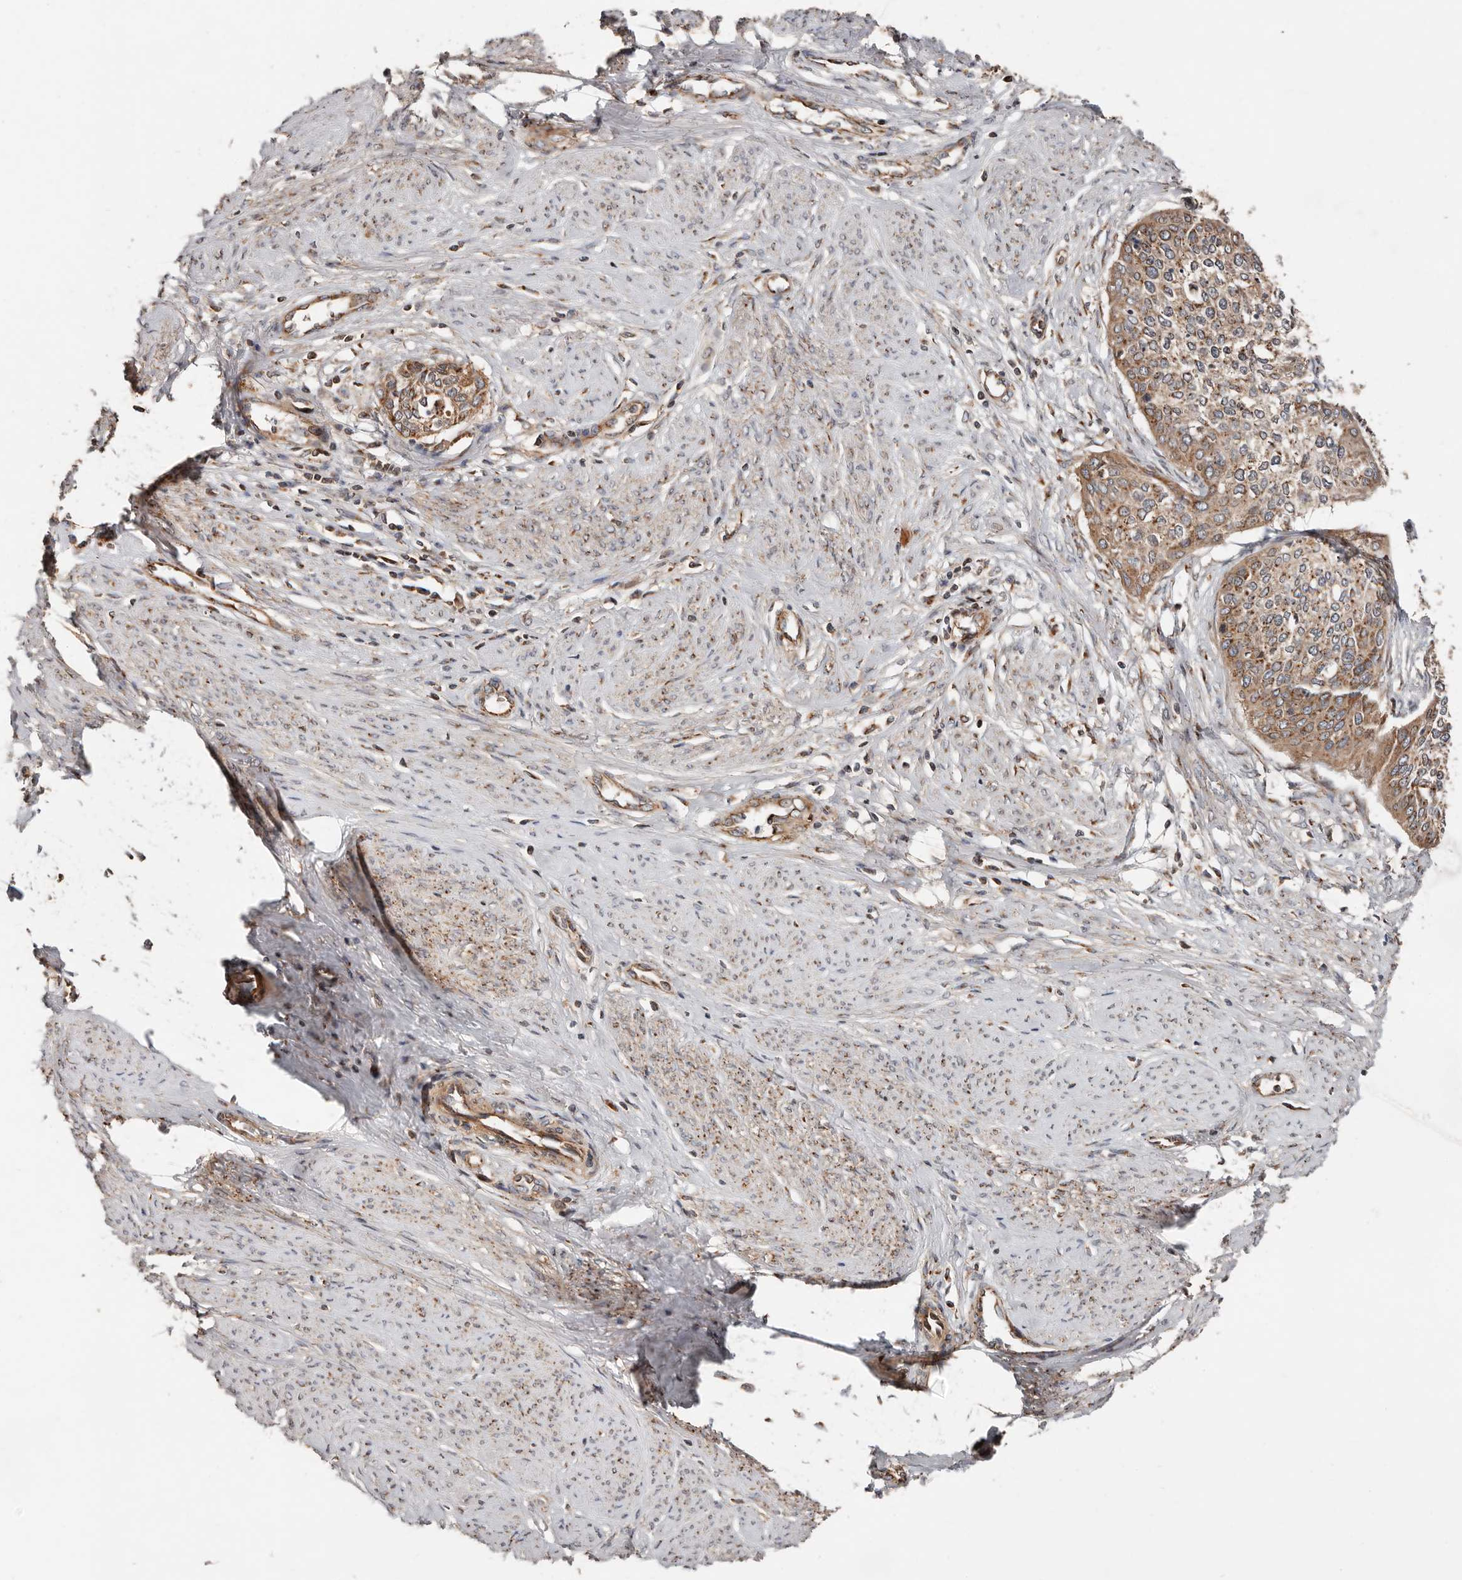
{"staining": {"intensity": "moderate", "quantity": ">75%", "location": "cytoplasmic/membranous"}, "tissue": "cervical cancer", "cell_type": "Tumor cells", "image_type": "cancer", "snomed": [{"axis": "morphology", "description": "Squamous cell carcinoma, NOS"}, {"axis": "topography", "description": "Cervix"}], "caption": "The micrograph exhibits a brown stain indicating the presence of a protein in the cytoplasmic/membranous of tumor cells in cervical squamous cell carcinoma. (DAB = brown stain, brightfield microscopy at high magnification).", "gene": "COG1", "patient": {"sex": "female", "age": 37}}